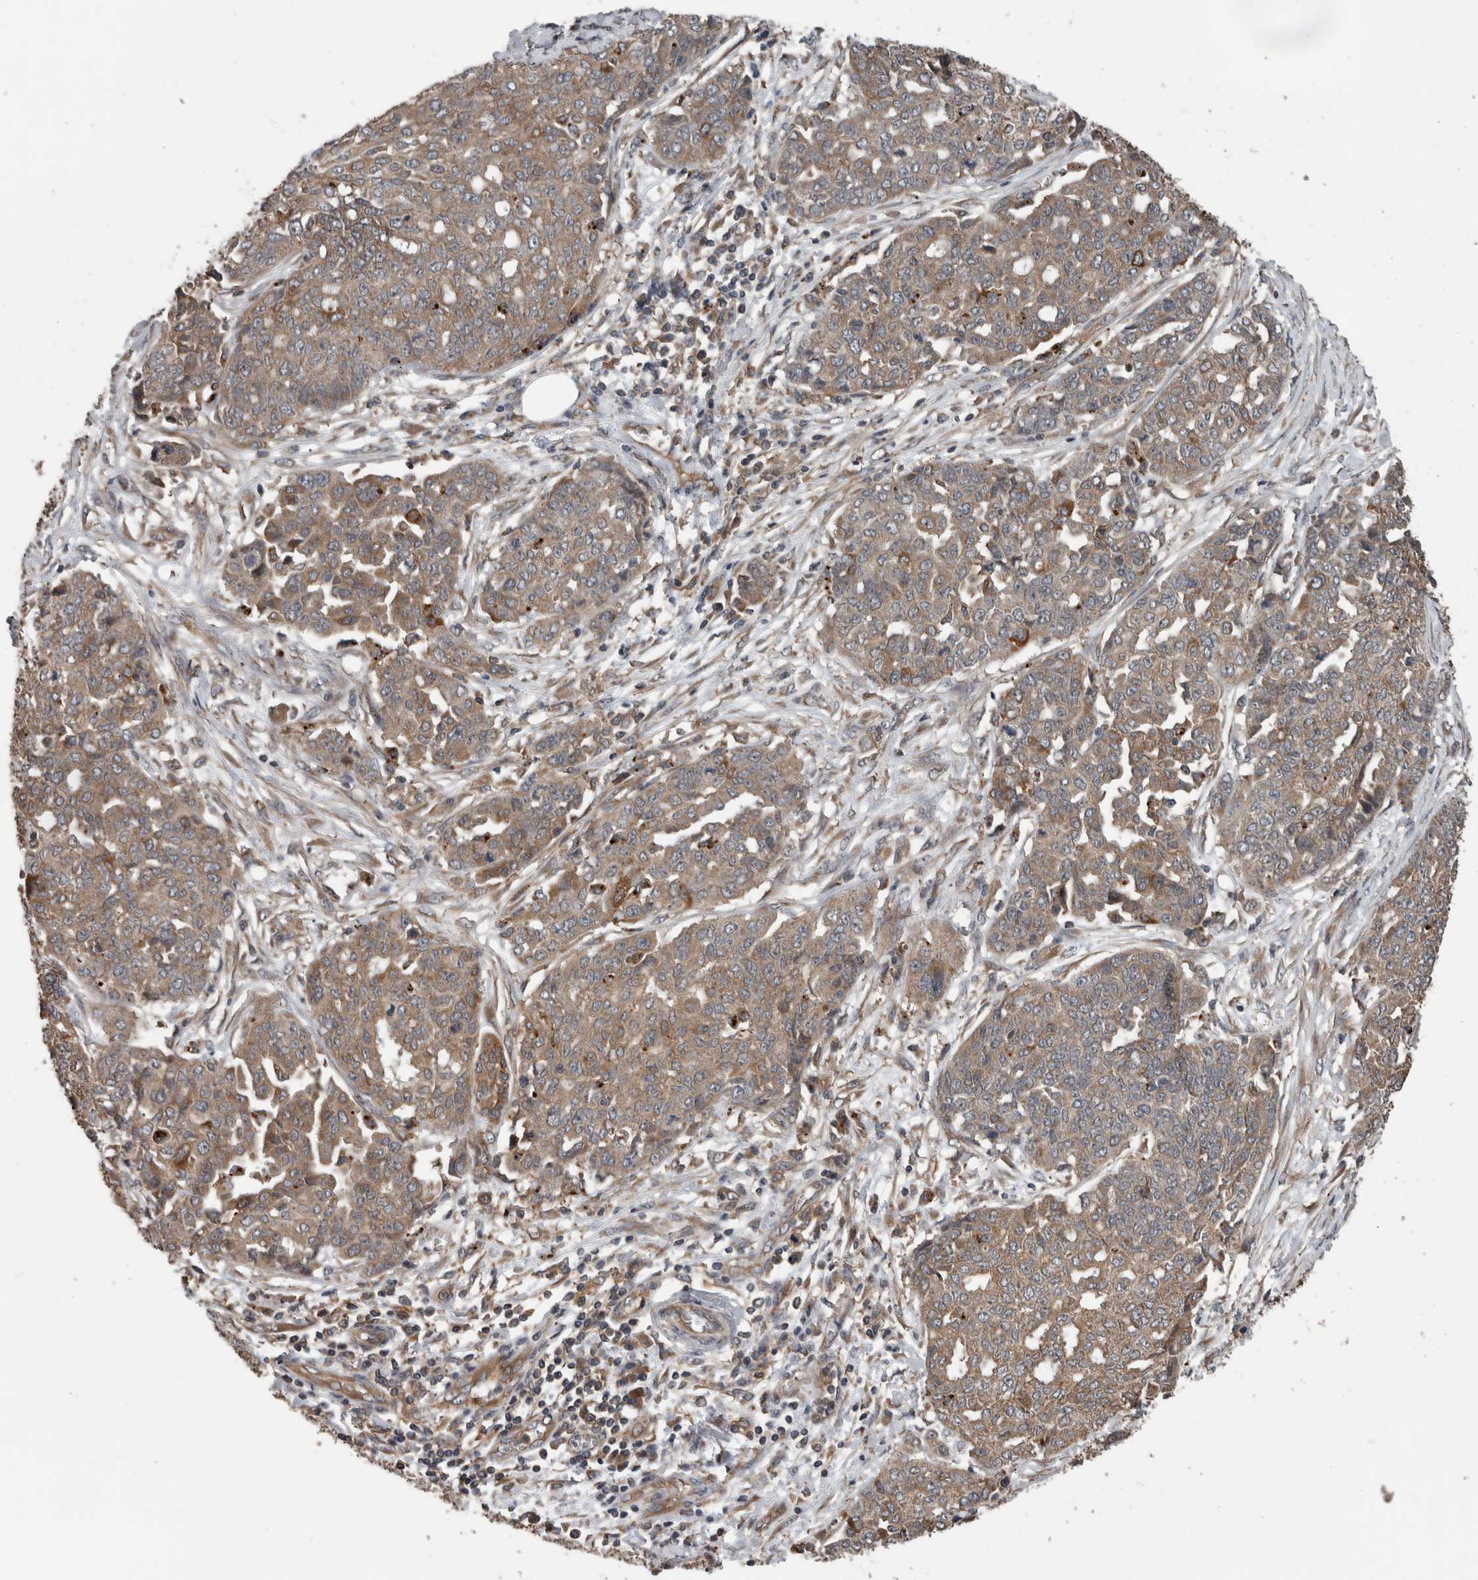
{"staining": {"intensity": "weak", "quantity": ">75%", "location": "cytoplasmic/membranous"}, "tissue": "ovarian cancer", "cell_type": "Tumor cells", "image_type": "cancer", "snomed": [{"axis": "morphology", "description": "Cystadenocarcinoma, serous, NOS"}, {"axis": "topography", "description": "Soft tissue"}, {"axis": "topography", "description": "Ovary"}], "caption": "Protein staining of ovarian cancer tissue demonstrates weak cytoplasmic/membranous positivity in about >75% of tumor cells.", "gene": "RIOK3", "patient": {"sex": "female", "age": 57}}